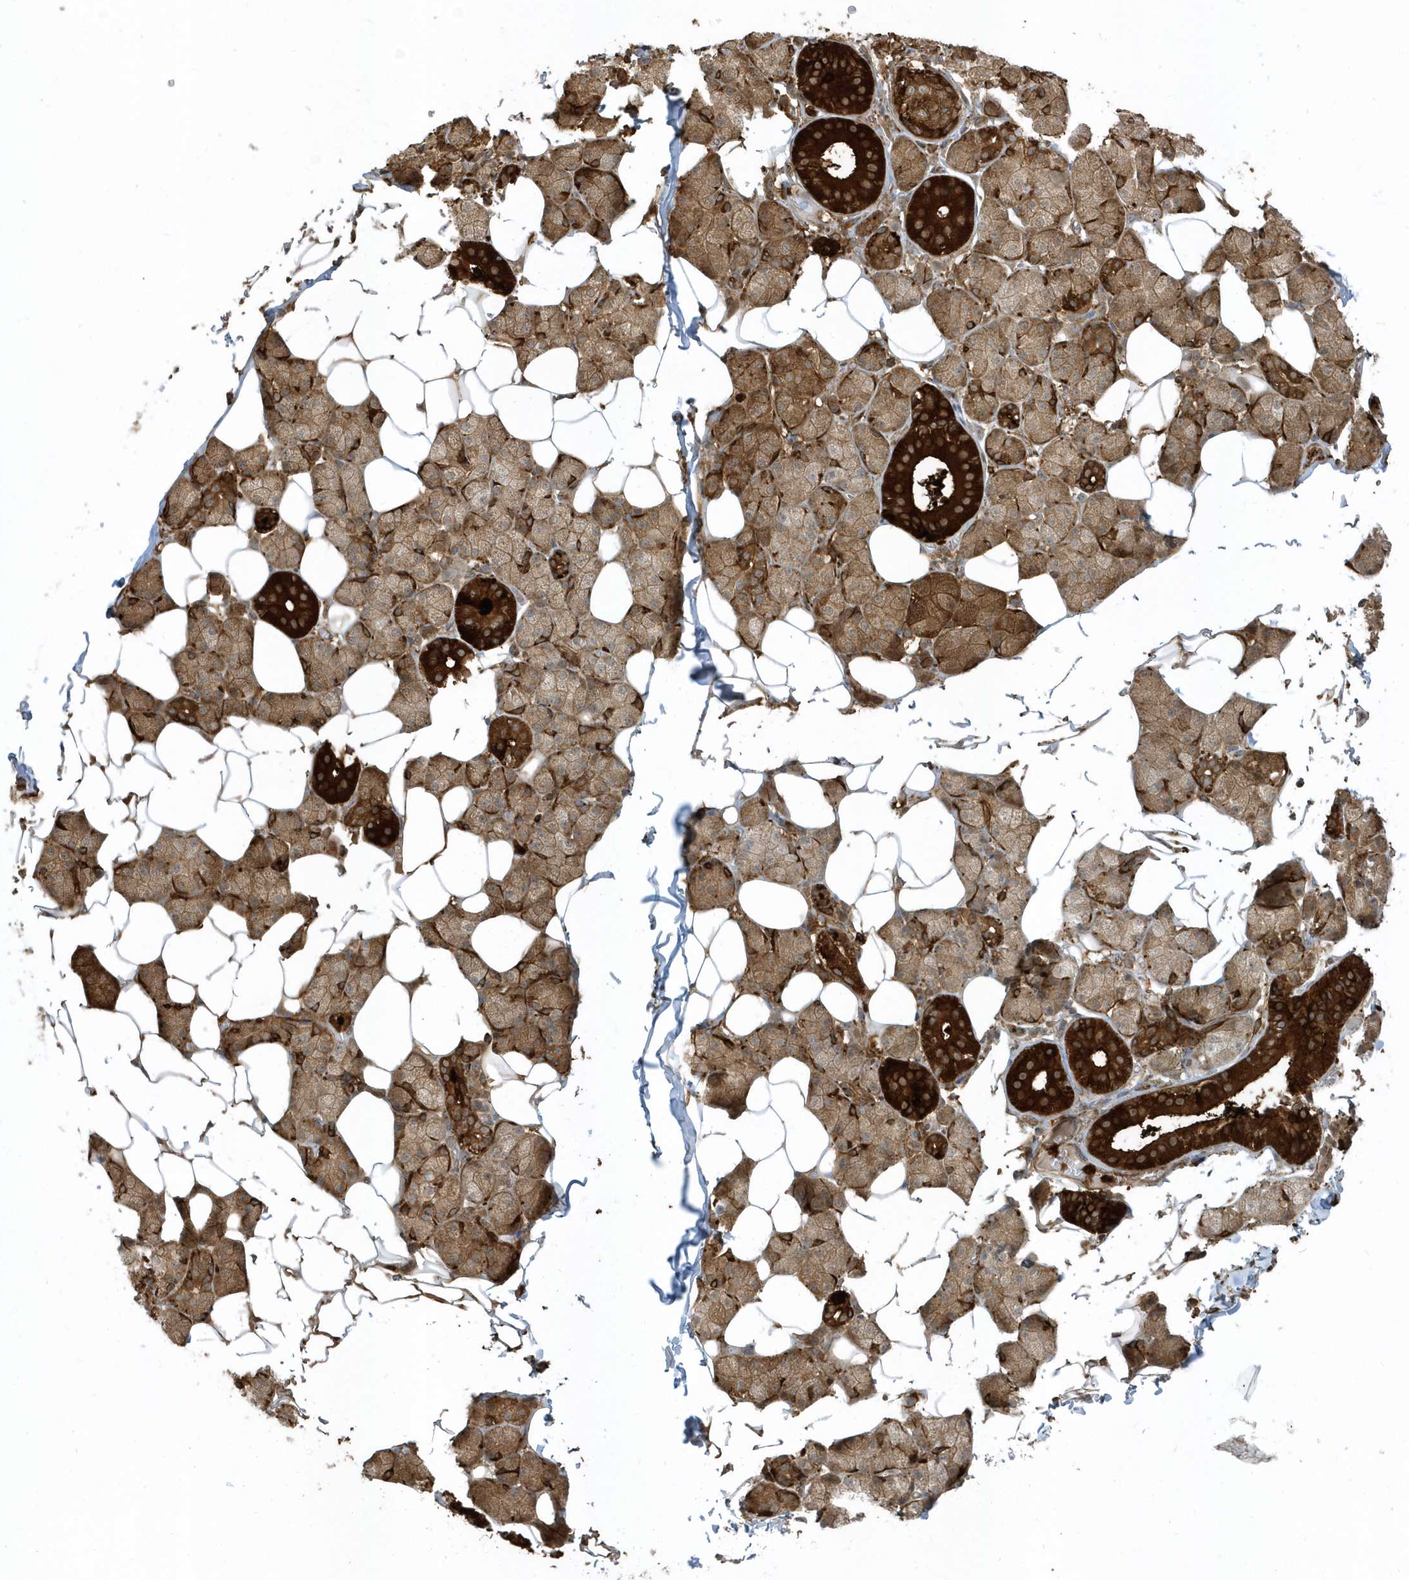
{"staining": {"intensity": "strong", "quantity": ">75%", "location": "cytoplasmic/membranous"}, "tissue": "salivary gland", "cell_type": "Glandular cells", "image_type": "normal", "snomed": [{"axis": "morphology", "description": "Normal tissue, NOS"}, {"axis": "topography", "description": "Salivary gland"}], "caption": "About >75% of glandular cells in normal human salivary gland show strong cytoplasmic/membranous protein staining as visualized by brown immunohistochemical staining.", "gene": "CLCN6", "patient": {"sex": "female", "age": 33}}